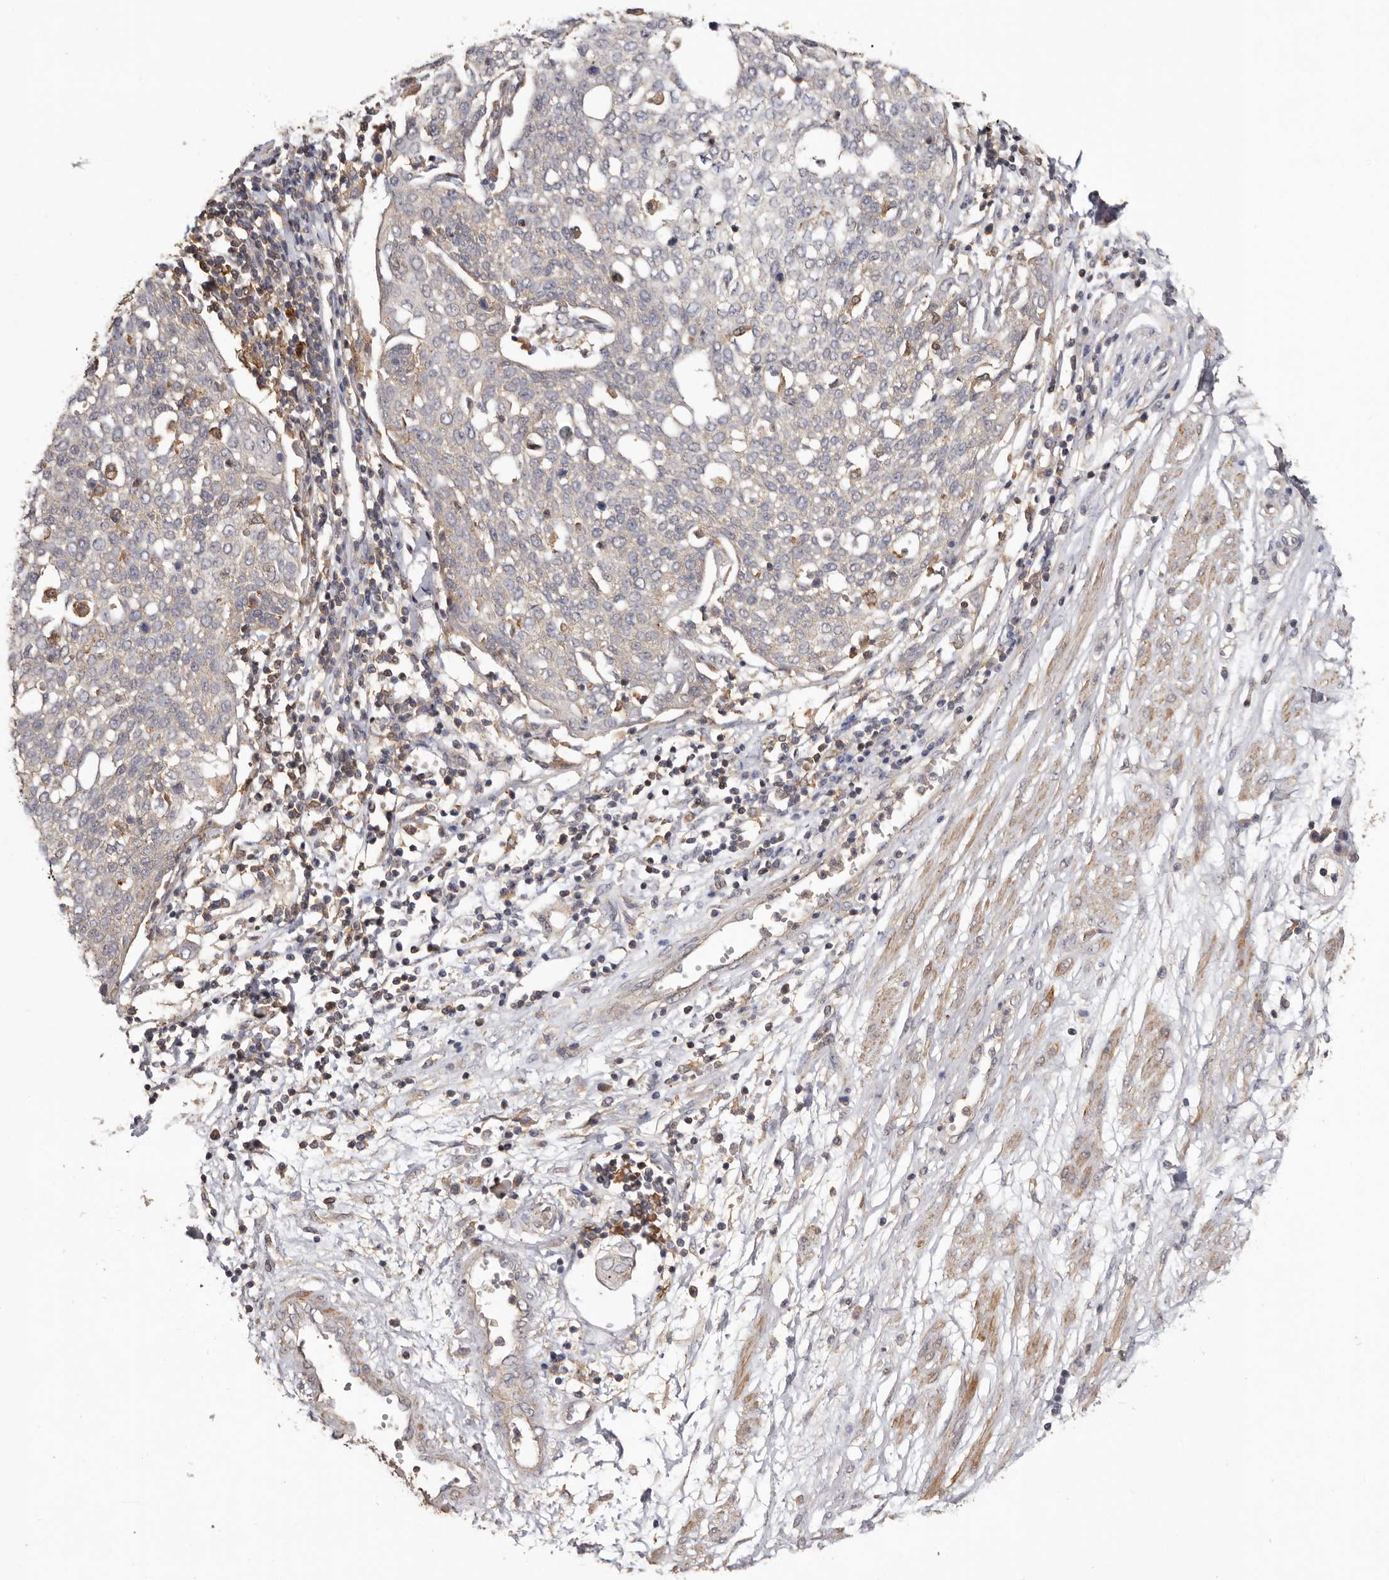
{"staining": {"intensity": "negative", "quantity": "none", "location": "none"}, "tissue": "cervical cancer", "cell_type": "Tumor cells", "image_type": "cancer", "snomed": [{"axis": "morphology", "description": "Squamous cell carcinoma, NOS"}, {"axis": "topography", "description": "Cervix"}], "caption": "This is an immunohistochemistry (IHC) histopathology image of cervical cancer (squamous cell carcinoma). There is no expression in tumor cells.", "gene": "RWDD1", "patient": {"sex": "female", "age": 34}}